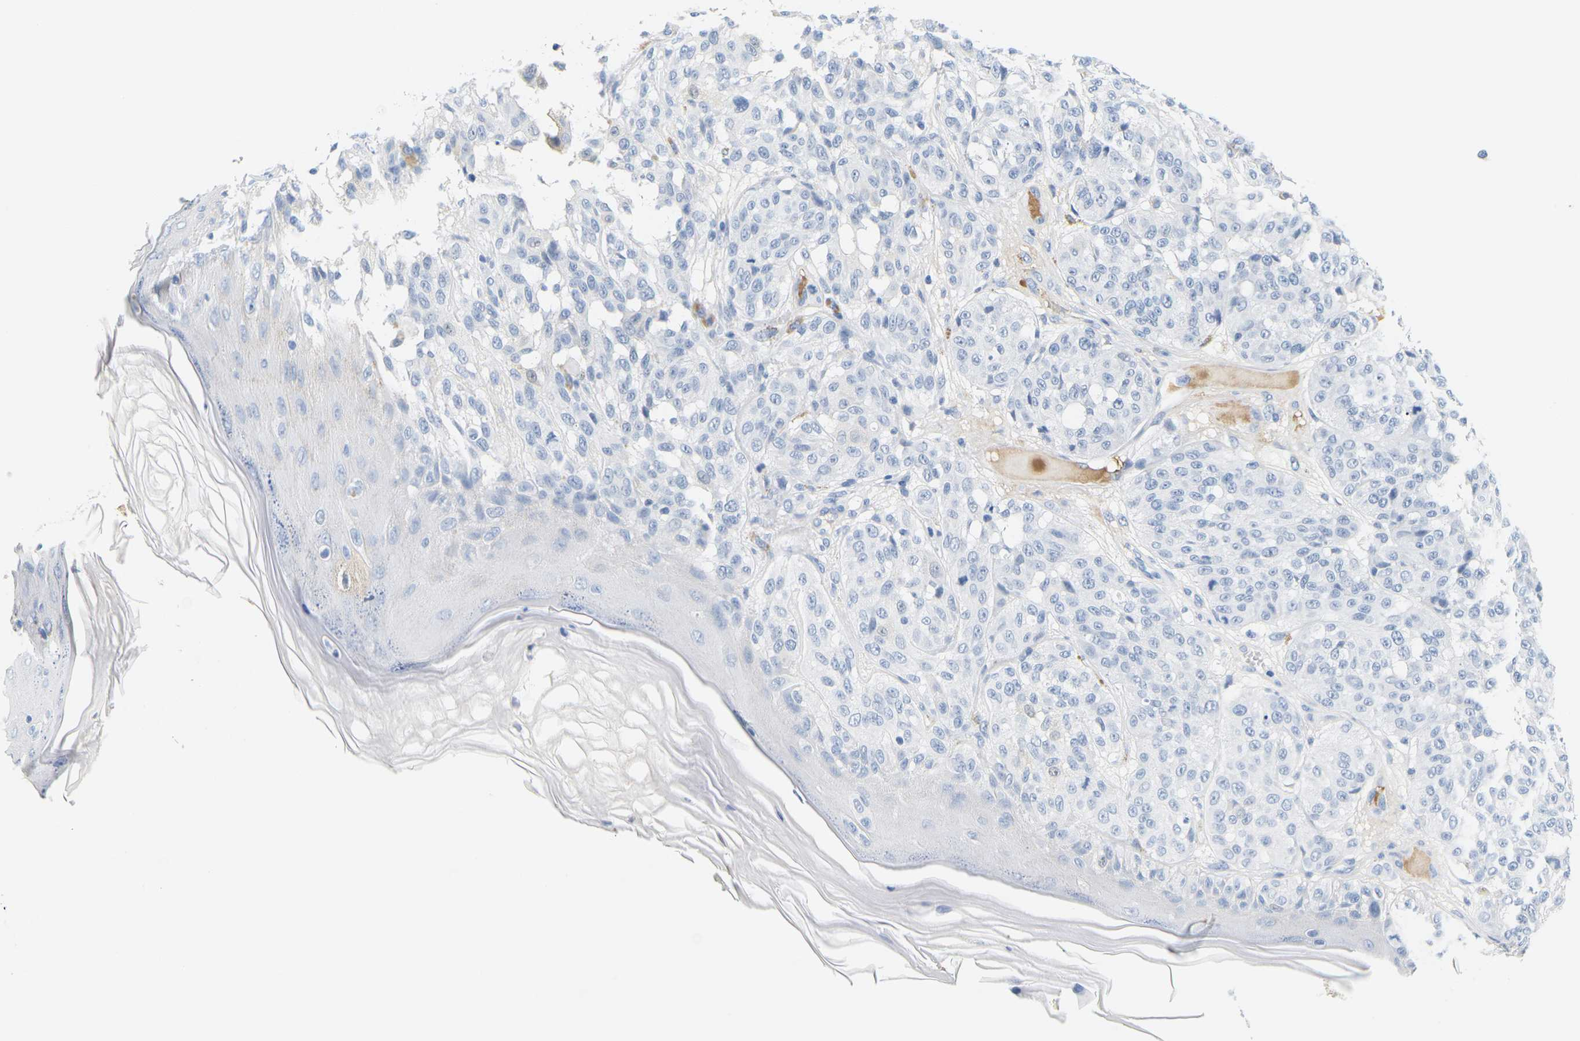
{"staining": {"intensity": "negative", "quantity": "none", "location": "none"}, "tissue": "melanoma", "cell_type": "Tumor cells", "image_type": "cancer", "snomed": [{"axis": "morphology", "description": "Malignant melanoma, NOS"}, {"axis": "topography", "description": "Skin"}], "caption": "This is an IHC histopathology image of human malignant melanoma. There is no staining in tumor cells.", "gene": "APOB", "patient": {"sex": "female", "age": 46}}